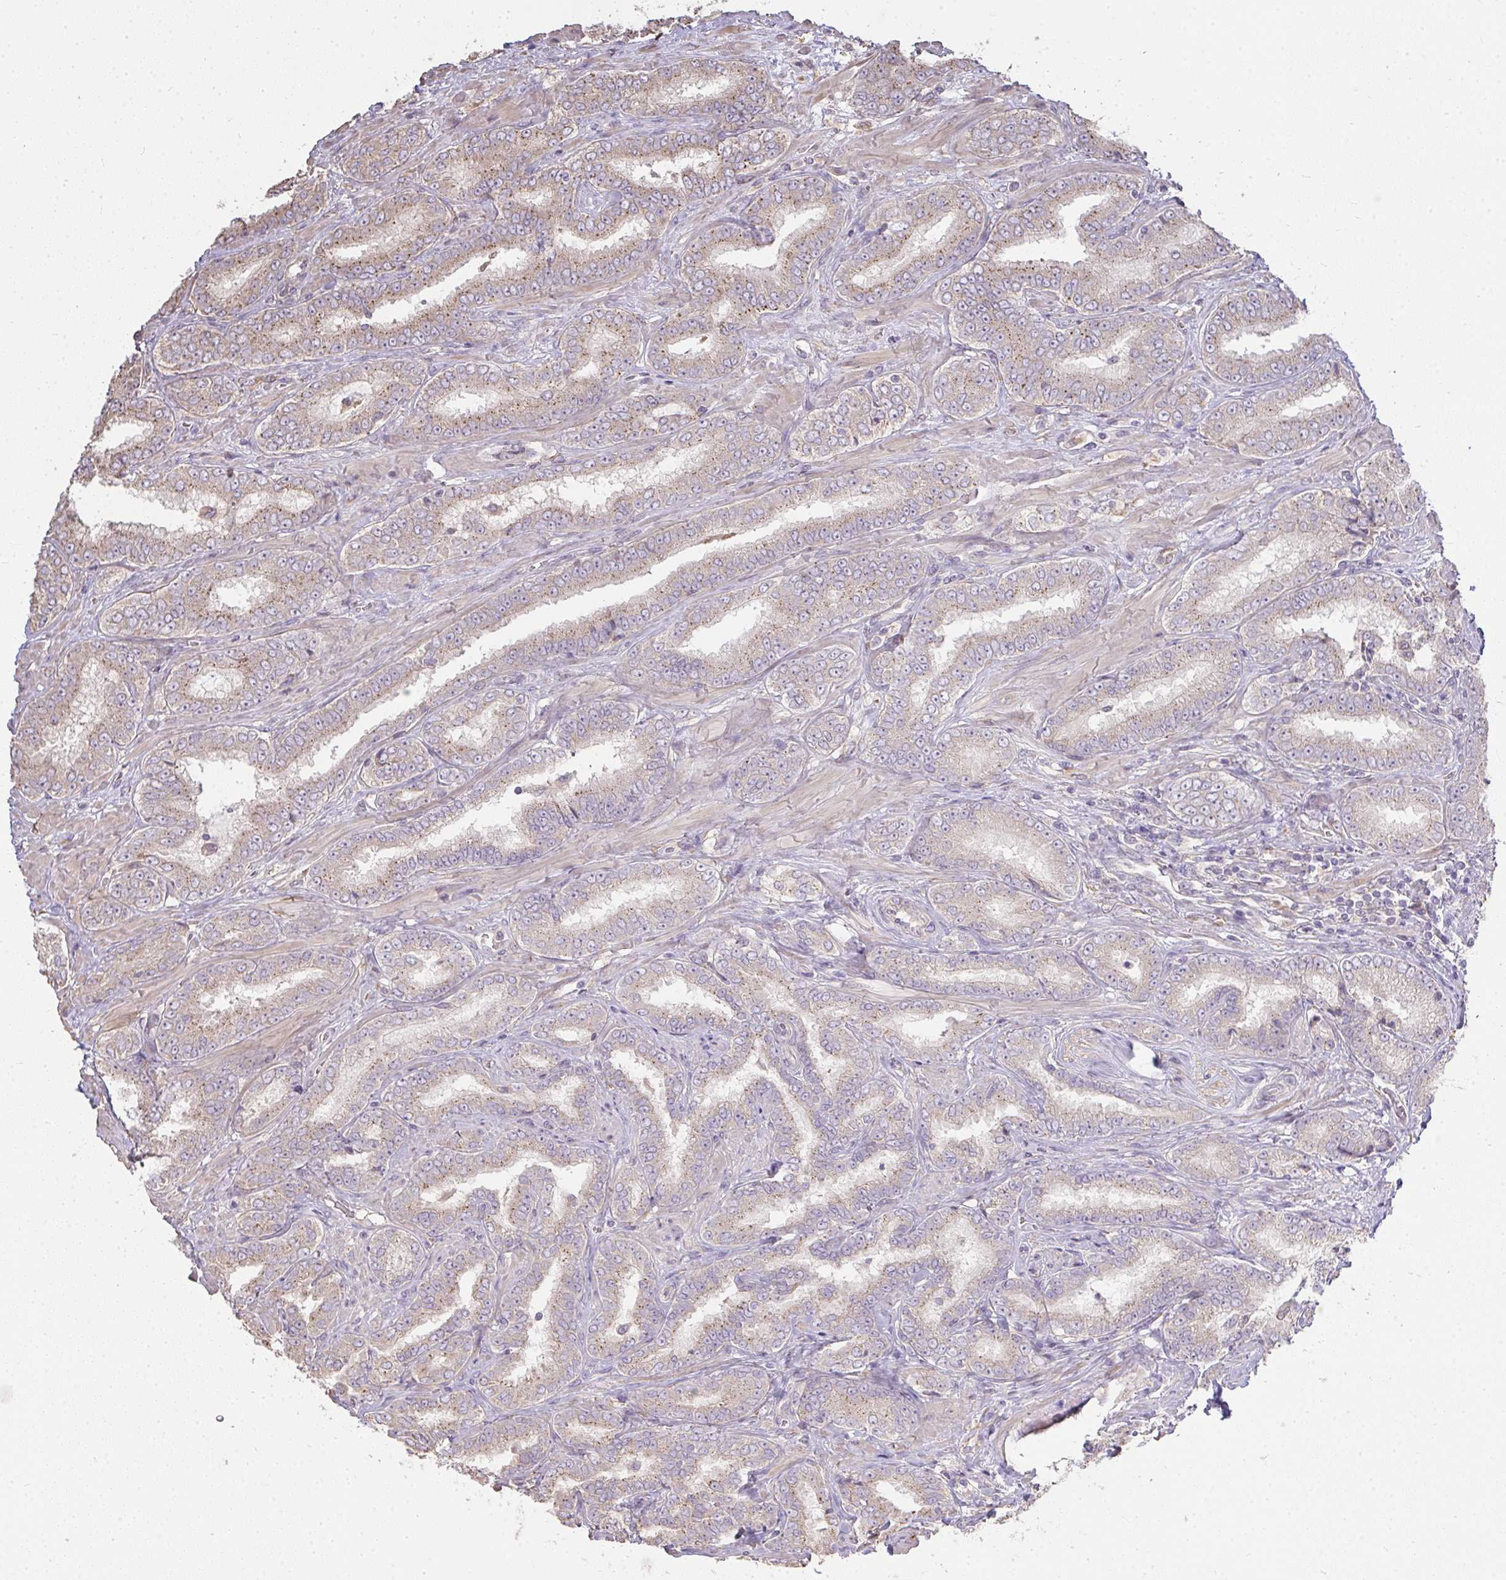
{"staining": {"intensity": "moderate", "quantity": "25%-75%", "location": "cytoplasmic/membranous"}, "tissue": "prostate cancer", "cell_type": "Tumor cells", "image_type": "cancer", "snomed": [{"axis": "morphology", "description": "Adenocarcinoma, High grade"}, {"axis": "topography", "description": "Prostate"}], "caption": "Immunohistochemical staining of human prostate cancer displays medium levels of moderate cytoplasmic/membranous protein expression in about 25%-75% of tumor cells.", "gene": "BRINP3", "patient": {"sex": "male", "age": 72}}